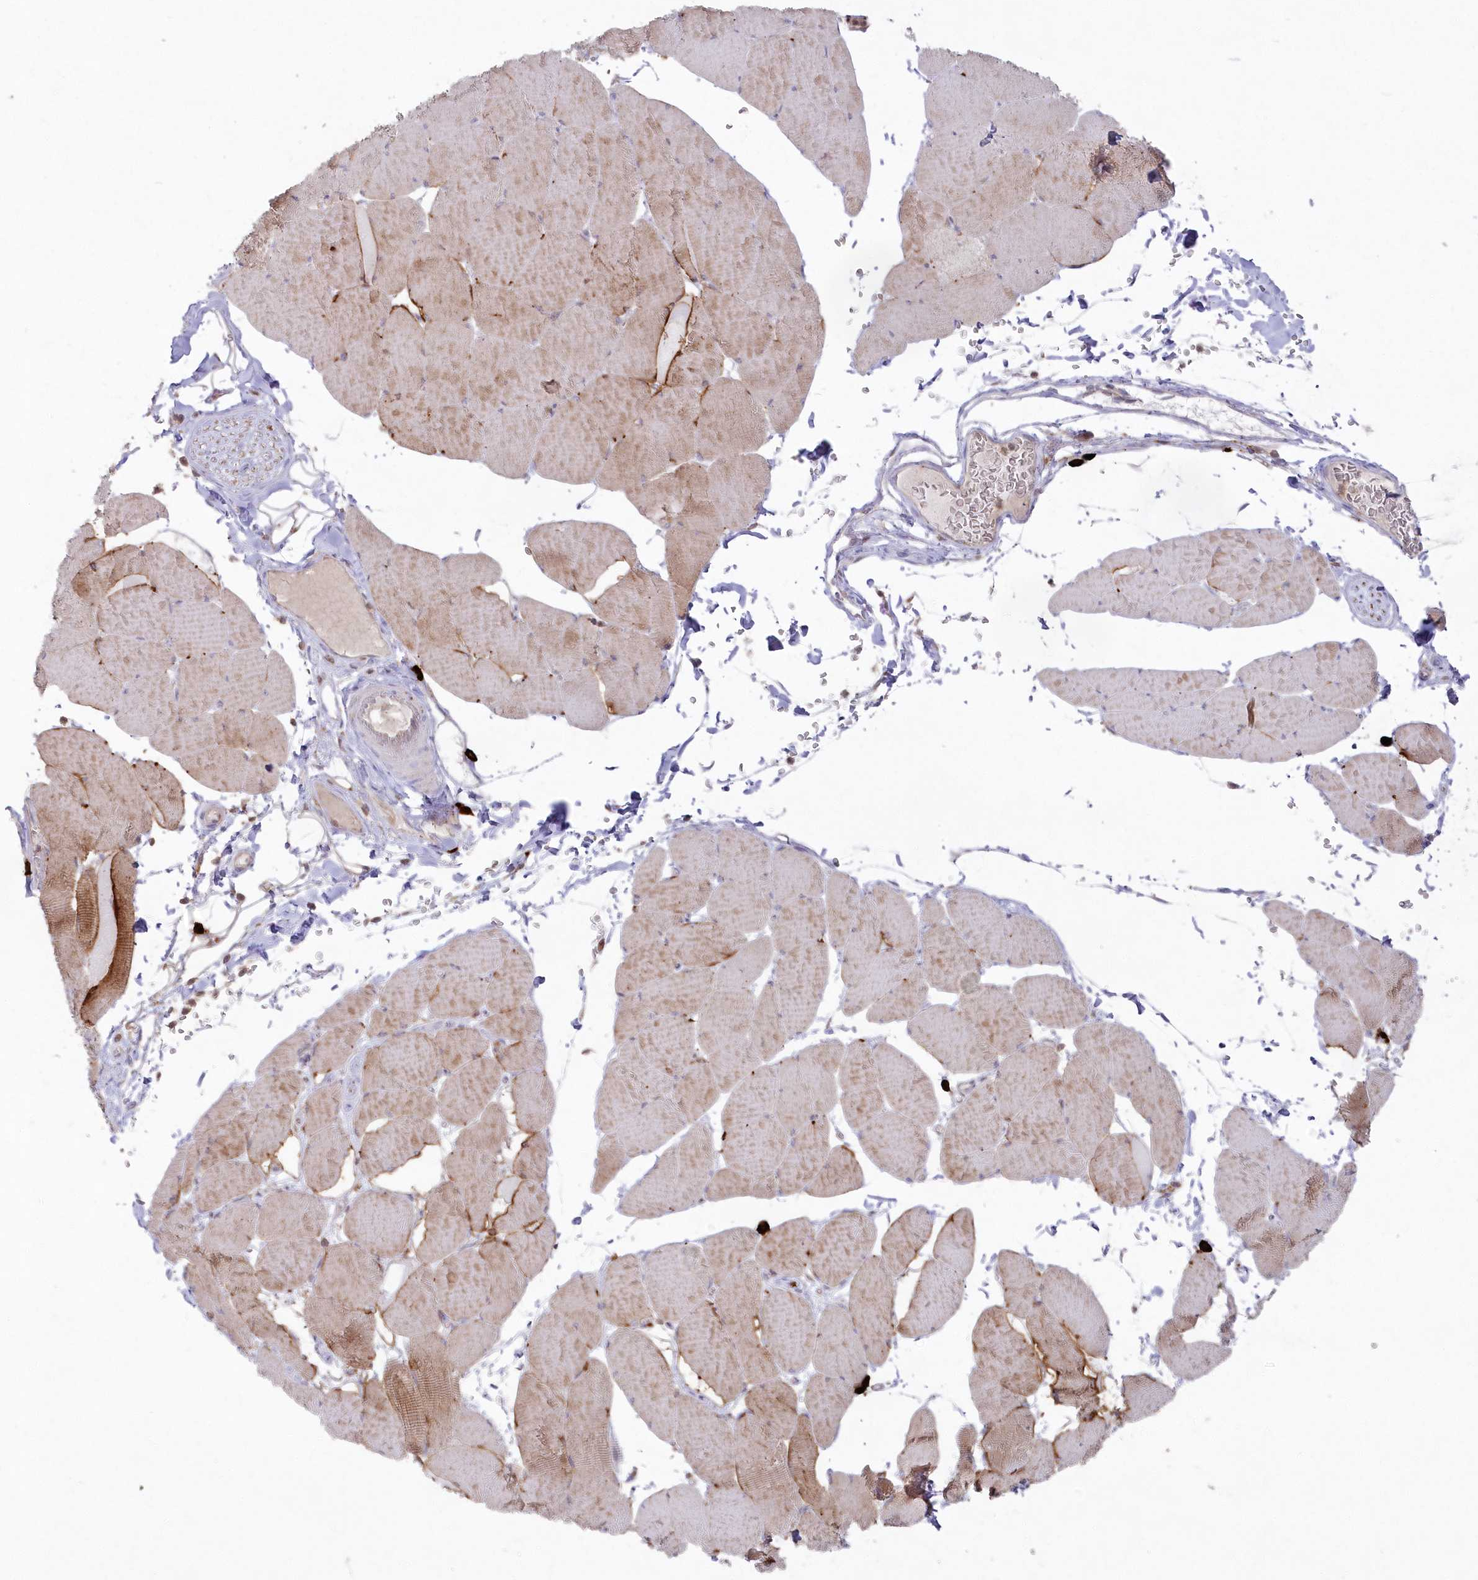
{"staining": {"intensity": "moderate", "quantity": "25%-75%", "location": "cytoplasmic/membranous"}, "tissue": "skeletal muscle", "cell_type": "Myocytes", "image_type": "normal", "snomed": [{"axis": "morphology", "description": "Normal tissue, NOS"}, {"axis": "topography", "description": "Skeletal muscle"}, {"axis": "topography", "description": "Head-Neck"}], "caption": "A photomicrograph of skeletal muscle stained for a protein exhibits moderate cytoplasmic/membranous brown staining in myocytes. The staining was performed using DAB (3,3'-diaminobenzidine), with brown indicating positive protein expression. Nuclei are stained blue with hematoxylin.", "gene": "ARSB", "patient": {"sex": "male", "age": 66}}